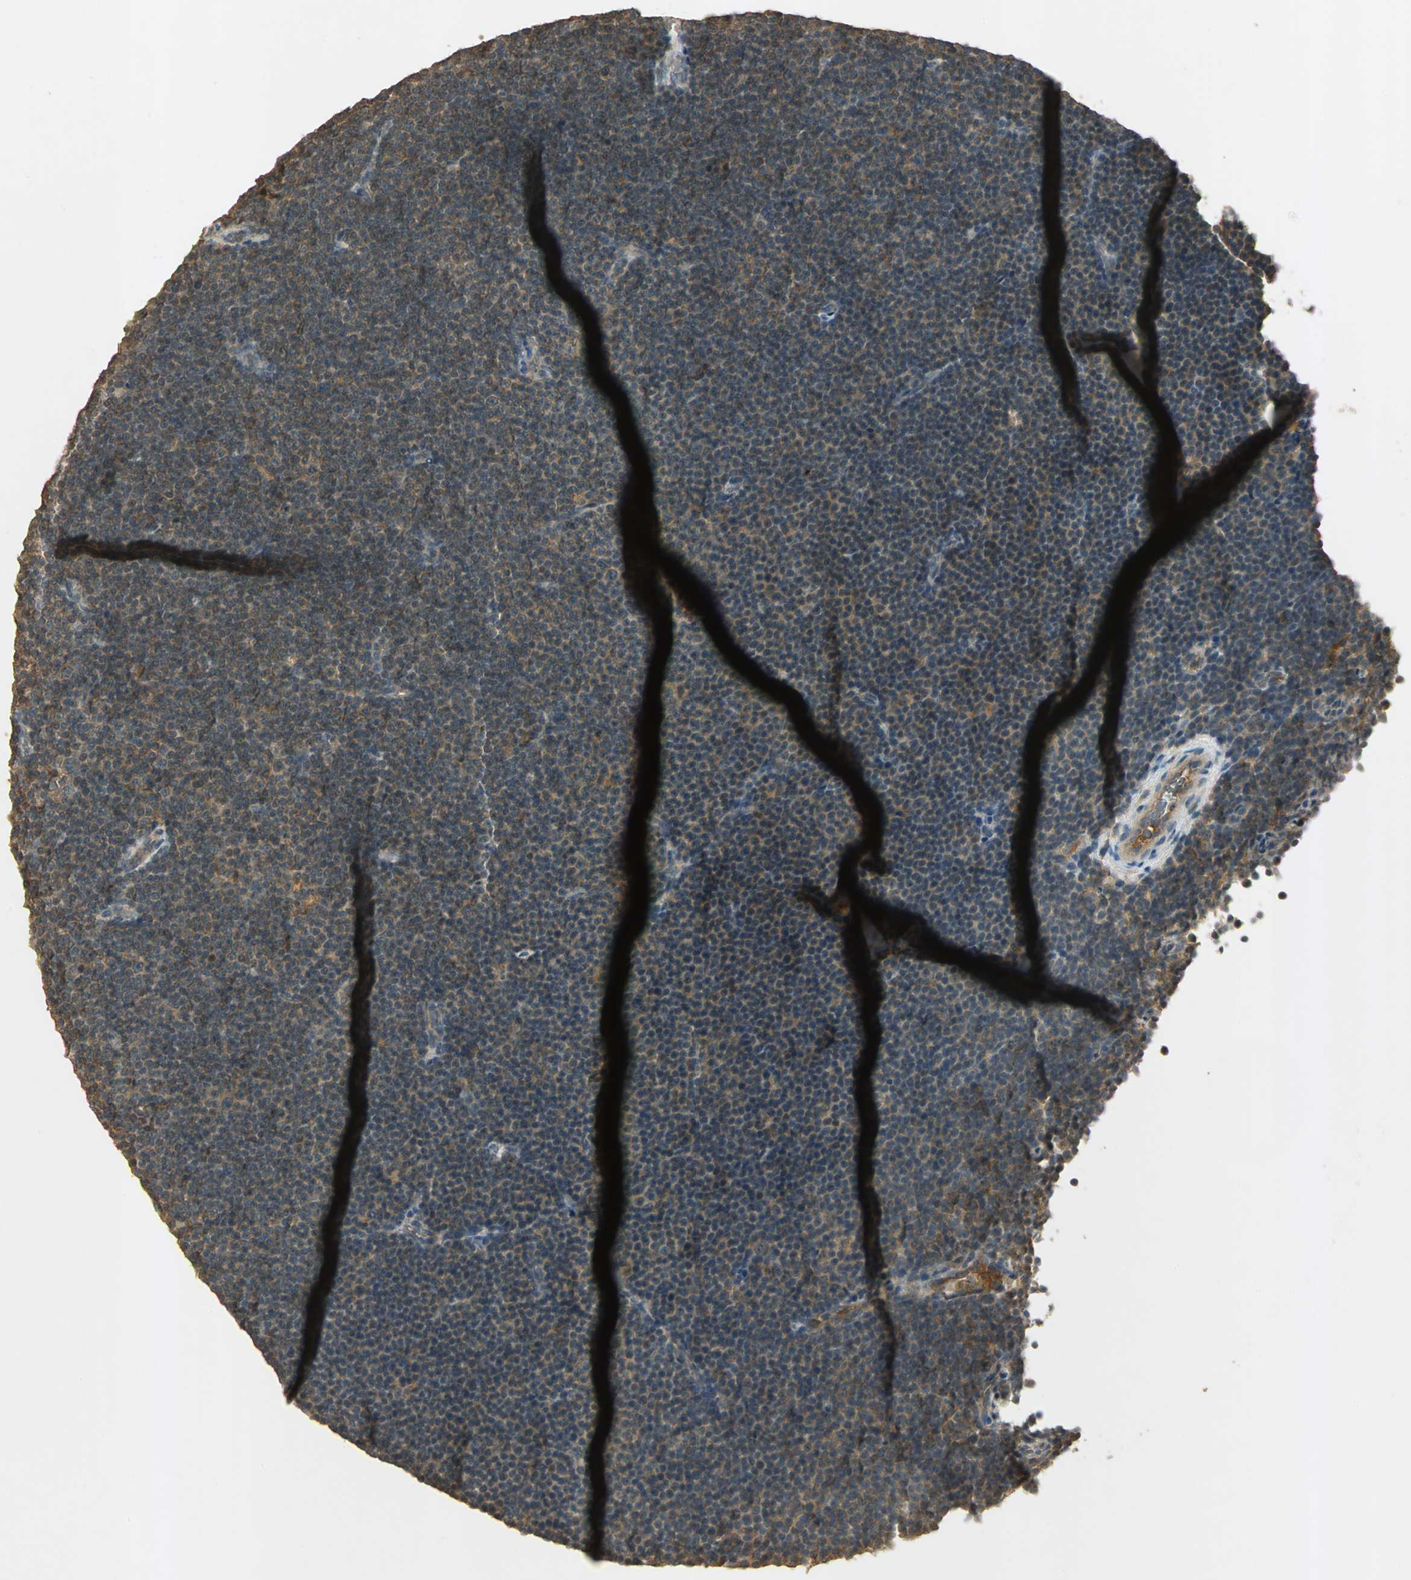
{"staining": {"intensity": "moderate", "quantity": ">75%", "location": "cytoplasmic/membranous"}, "tissue": "lymphoma", "cell_type": "Tumor cells", "image_type": "cancer", "snomed": [{"axis": "morphology", "description": "Malignant lymphoma, non-Hodgkin's type, Low grade"}, {"axis": "topography", "description": "Lymph node"}], "caption": "This micrograph reveals IHC staining of malignant lymphoma, non-Hodgkin's type (low-grade), with medium moderate cytoplasmic/membranous expression in approximately >75% of tumor cells.", "gene": "KEAP1", "patient": {"sex": "female", "age": 67}}